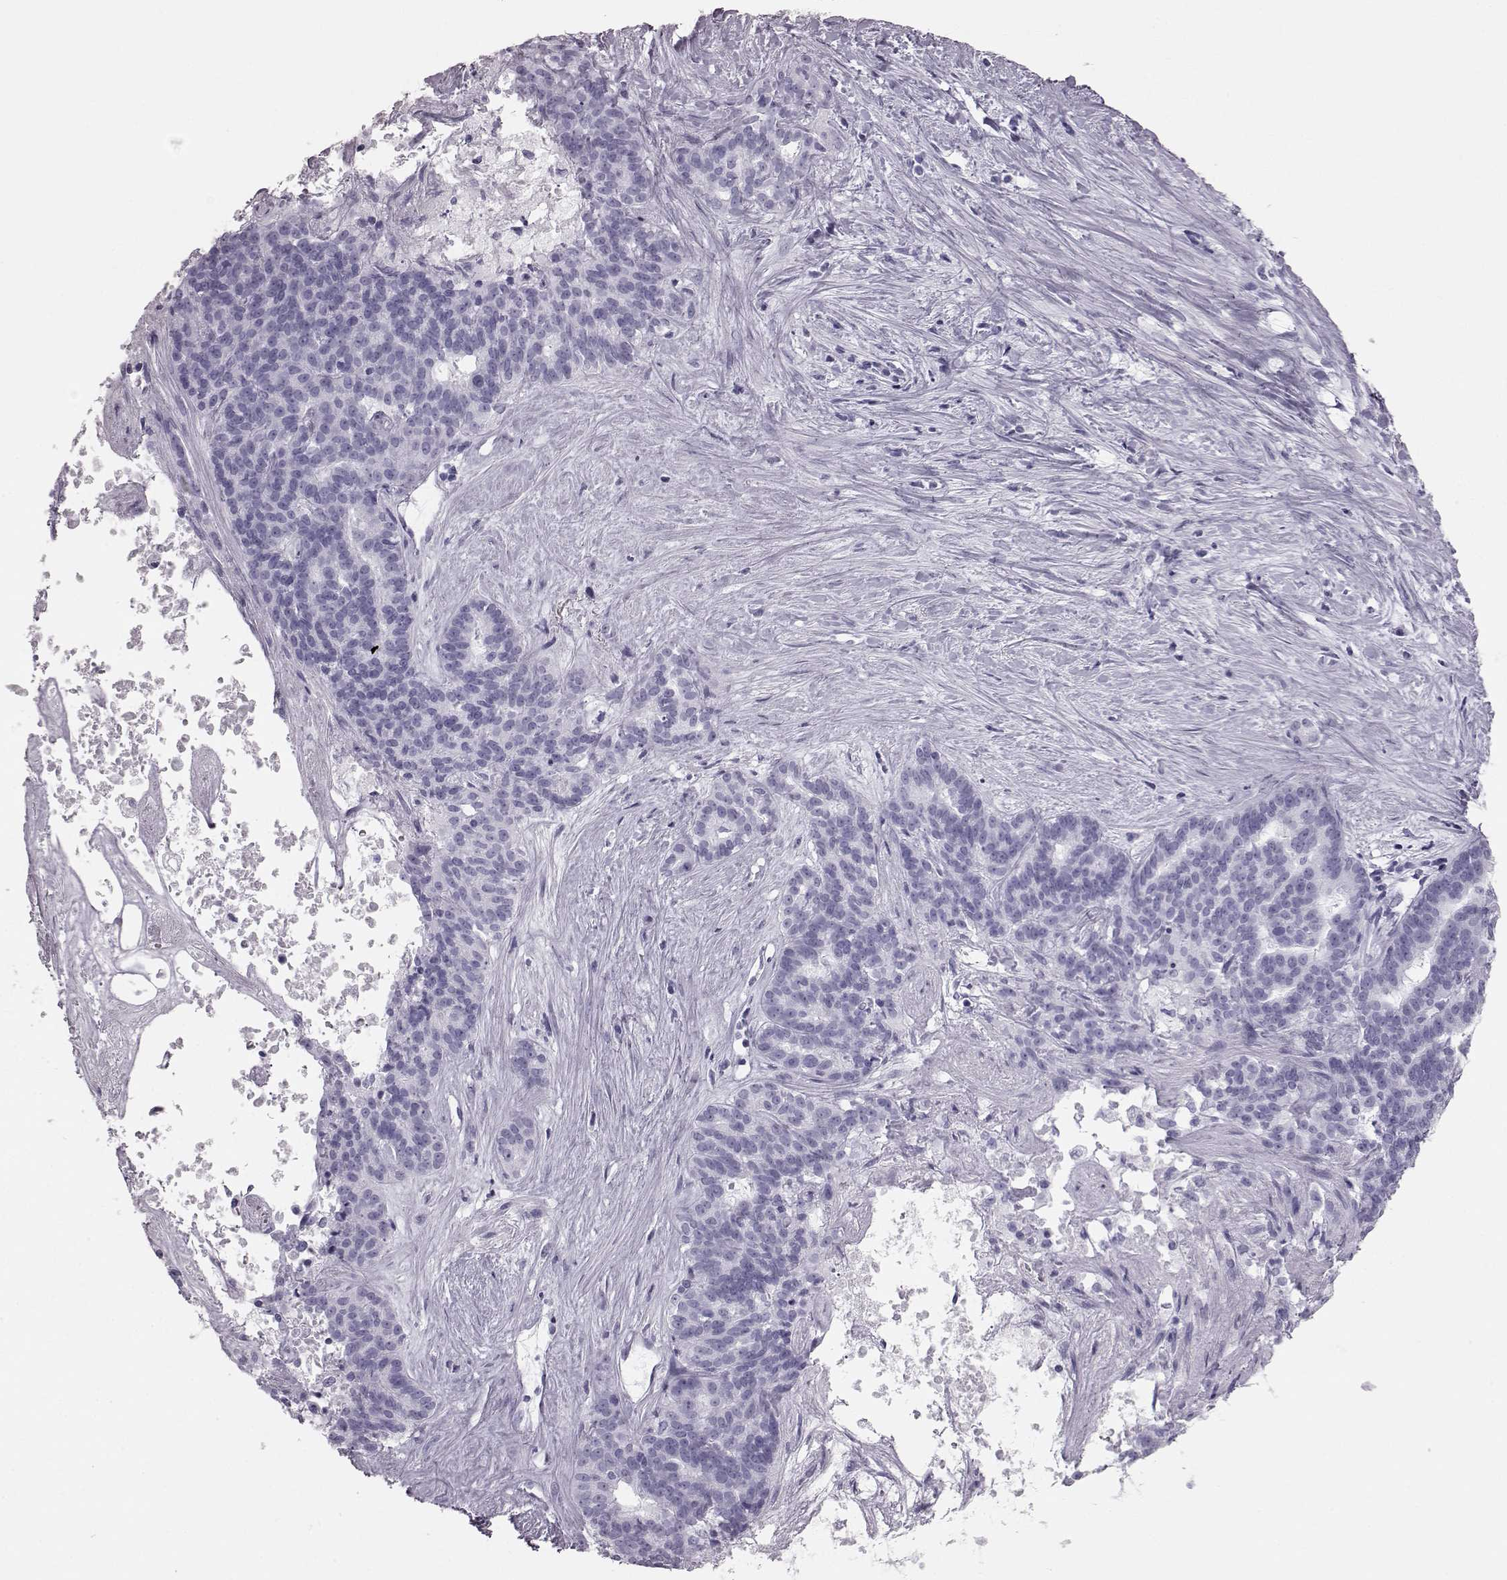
{"staining": {"intensity": "negative", "quantity": "none", "location": "none"}, "tissue": "liver cancer", "cell_type": "Tumor cells", "image_type": "cancer", "snomed": [{"axis": "morphology", "description": "Cholangiocarcinoma"}, {"axis": "topography", "description": "Liver"}], "caption": "This is an immunohistochemistry (IHC) photomicrograph of liver cancer. There is no expression in tumor cells.", "gene": "TCHHL1", "patient": {"sex": "female", "age": 47}}